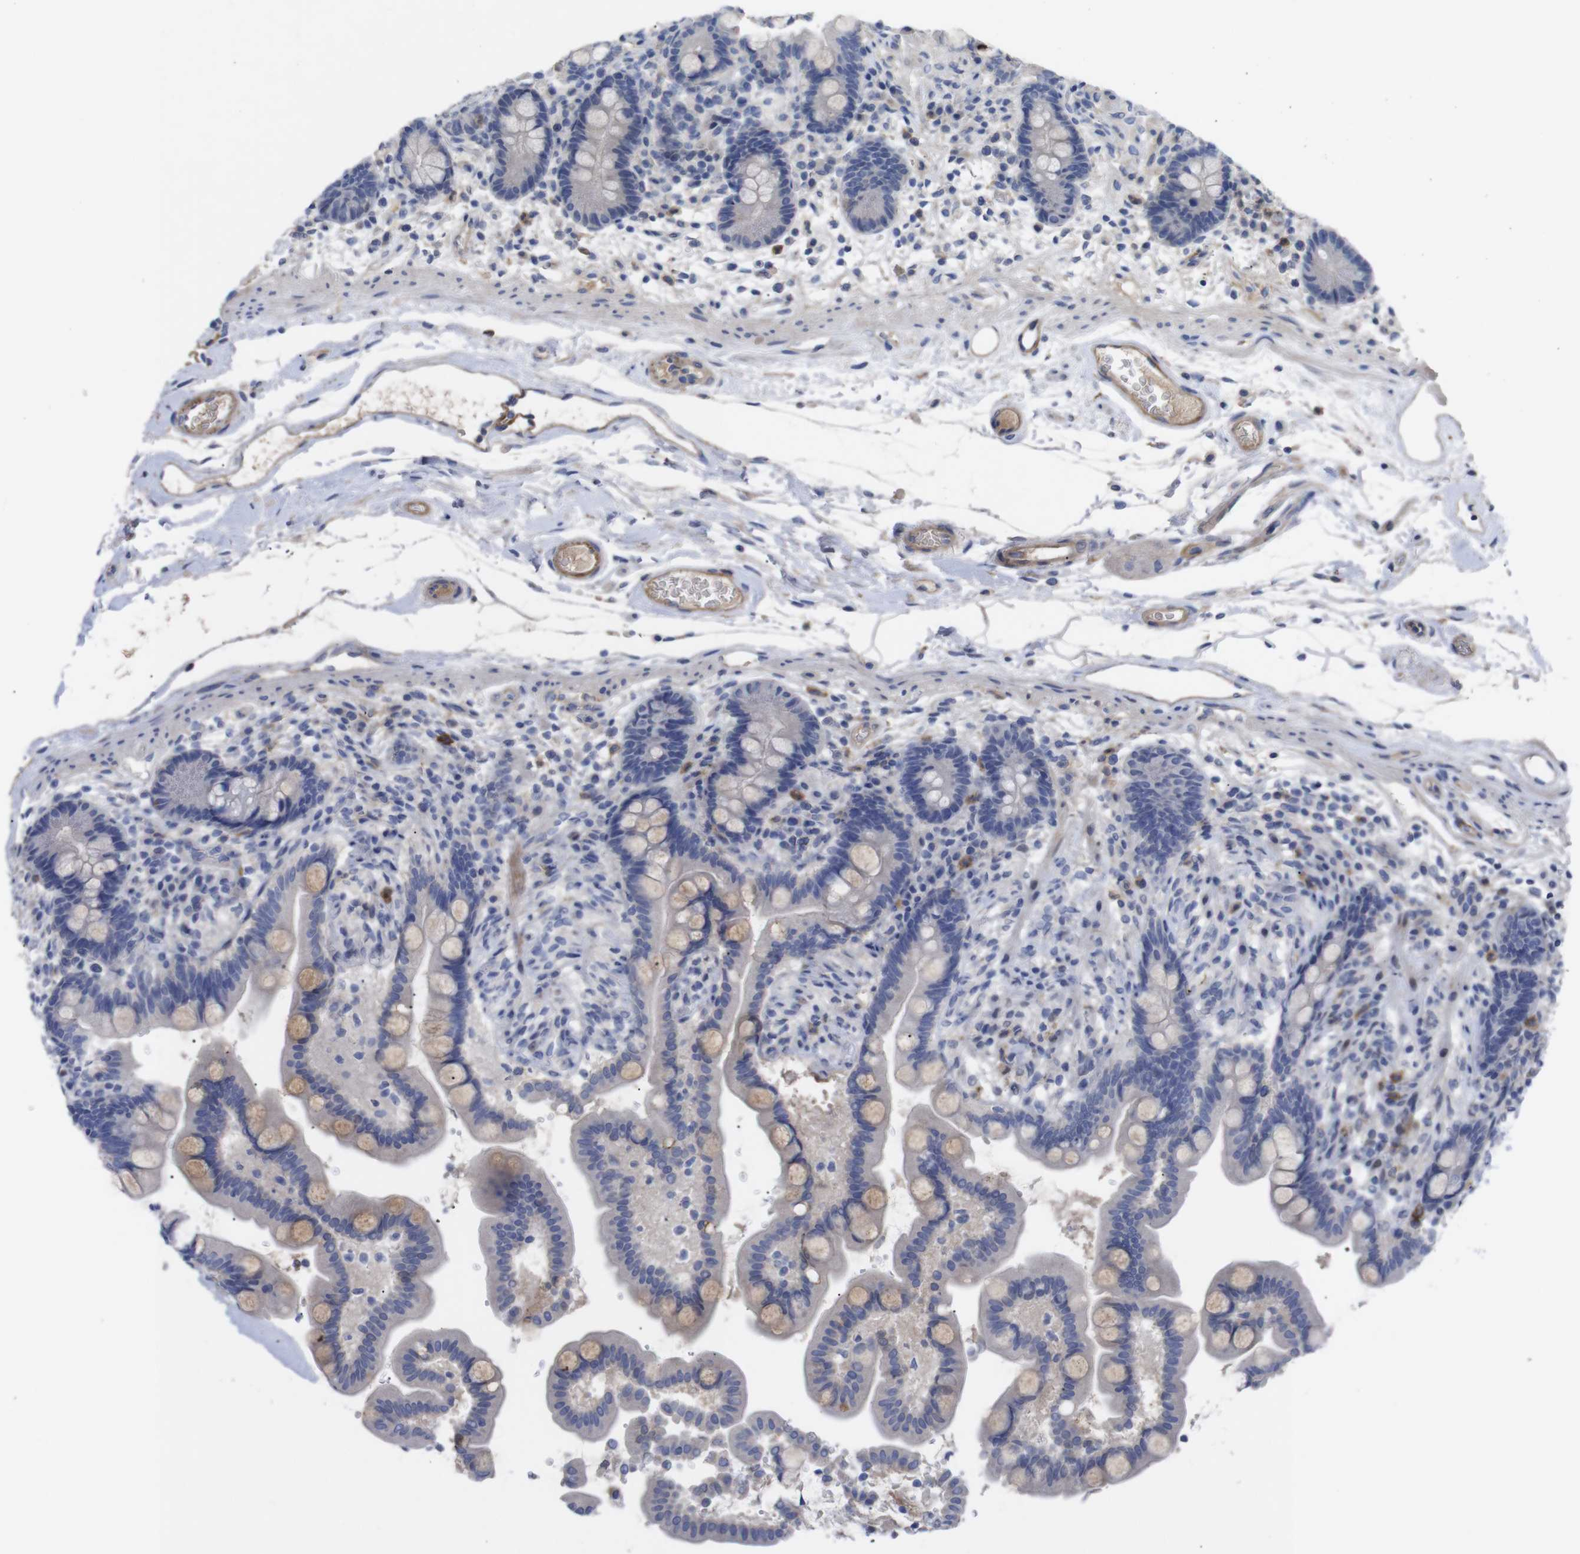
{"staining": {"intensity": "moderate", "quantity": ">75%", "location": "cytoplasmic/membranous"}, "tissue": "colon", "cell_type": "Endothelial cells", "image_type": "normal", "snomed": [{"axis": "morphology", "description": "Normal tissue, NOS"}, {"axis": "topography", "description": "Colon"}], "caption": "About >75% of endothelial cells in unremarkable colon reveal moderate cytoplasmic/membranous protein positivity as visualized by brown immunohistochemical staining.", "gene": "C5AR1", "patient": {"sex": "male", "age": 73}}